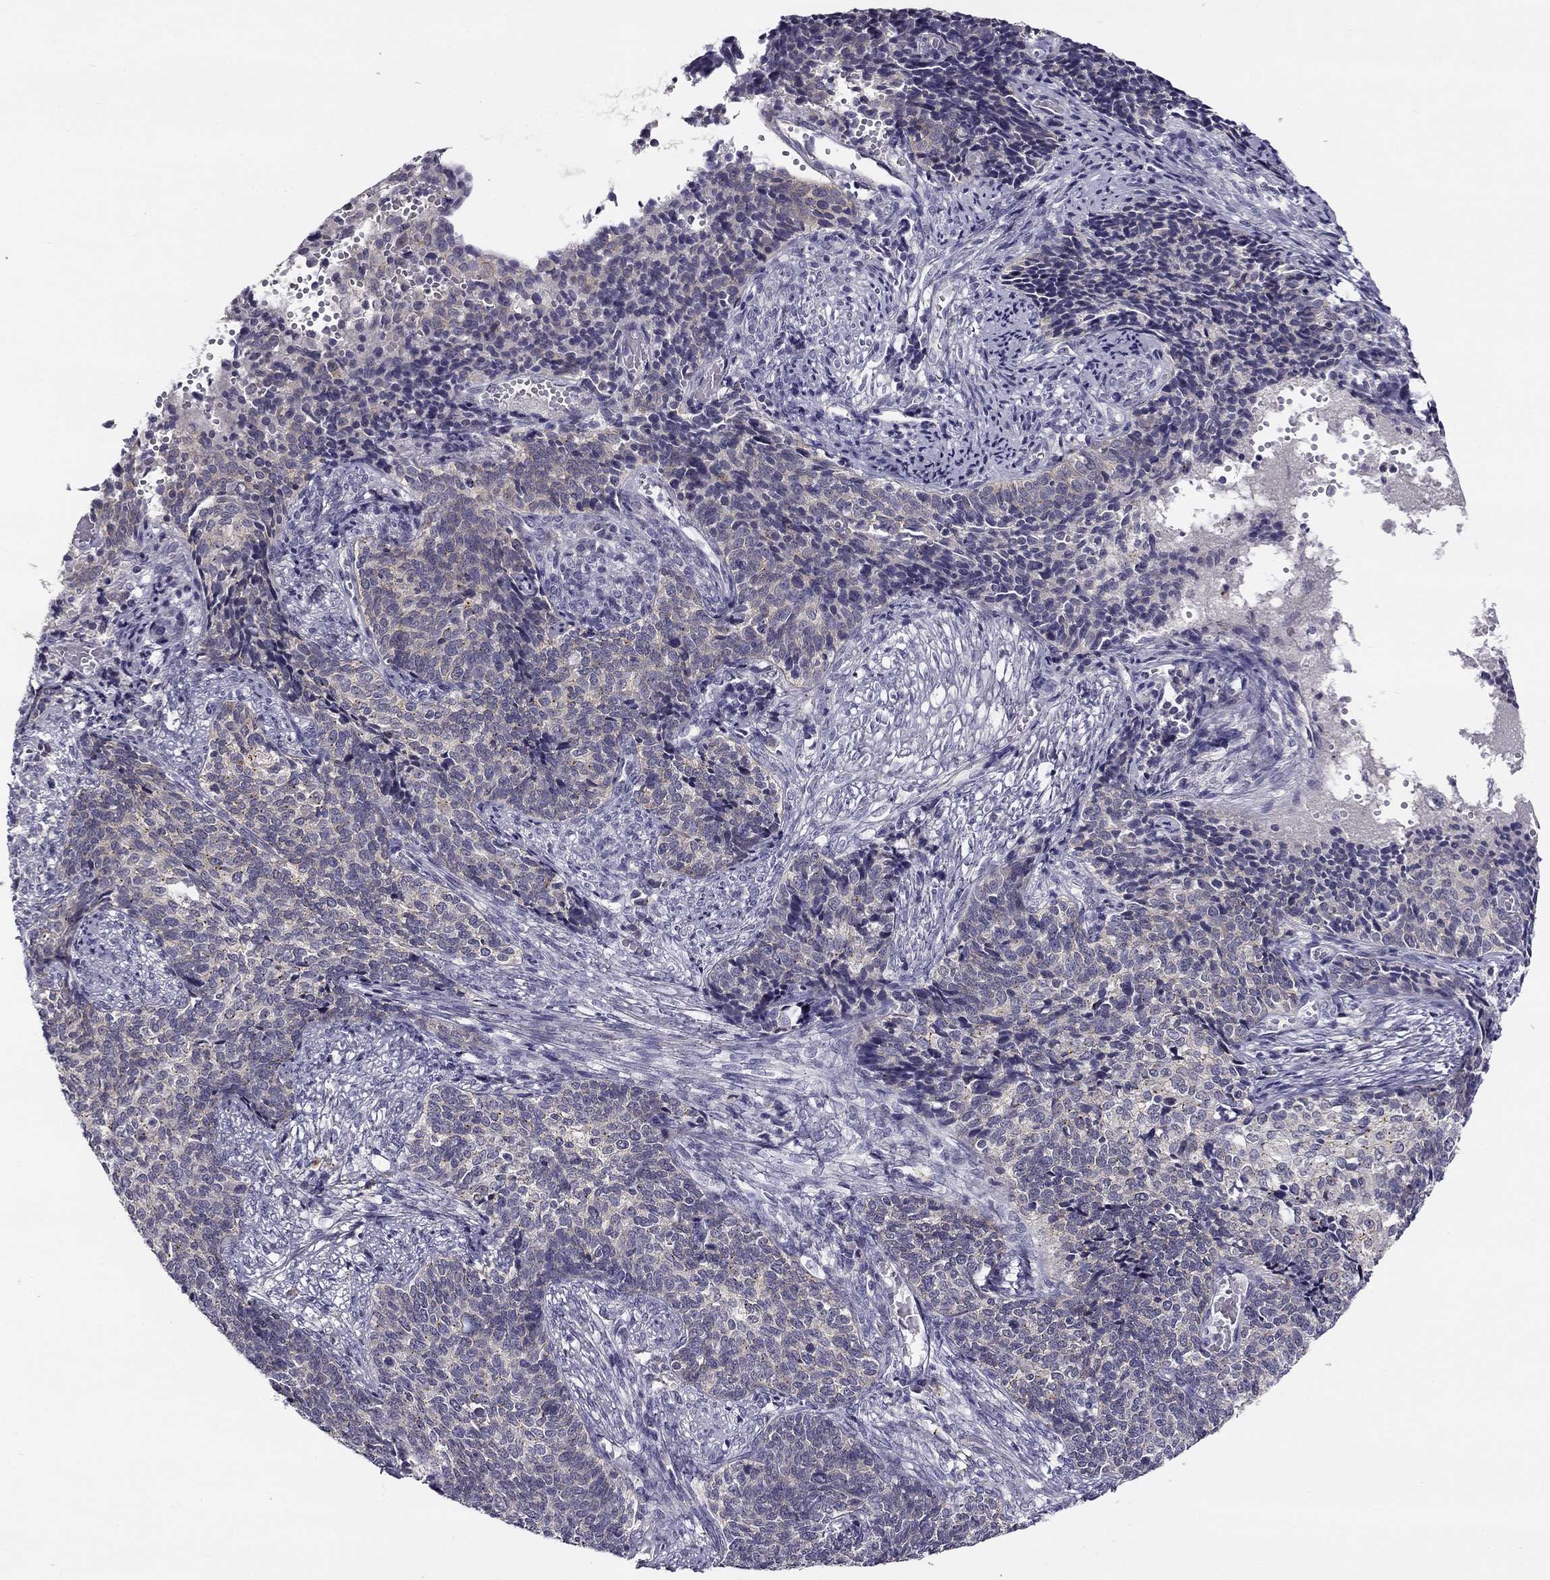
{"staining": {"intensity": "negative", "quantity": "none", "location": "none"}, "tissue": "cervical cancer", "cell_type": "Tumor cells", "image_type": "cancer", "snomed": [{"axis": "morphology", "description": "Squamous cell carcinoma, NOS"}, {"axis": "topography", "description": "Cervix"}], "caption": "Image shows no significant protein staining in tumor cells of cervical squamous cell carcinoma.", "gene": "CNR1", "patient": {"sex": "female", "age": 39}}